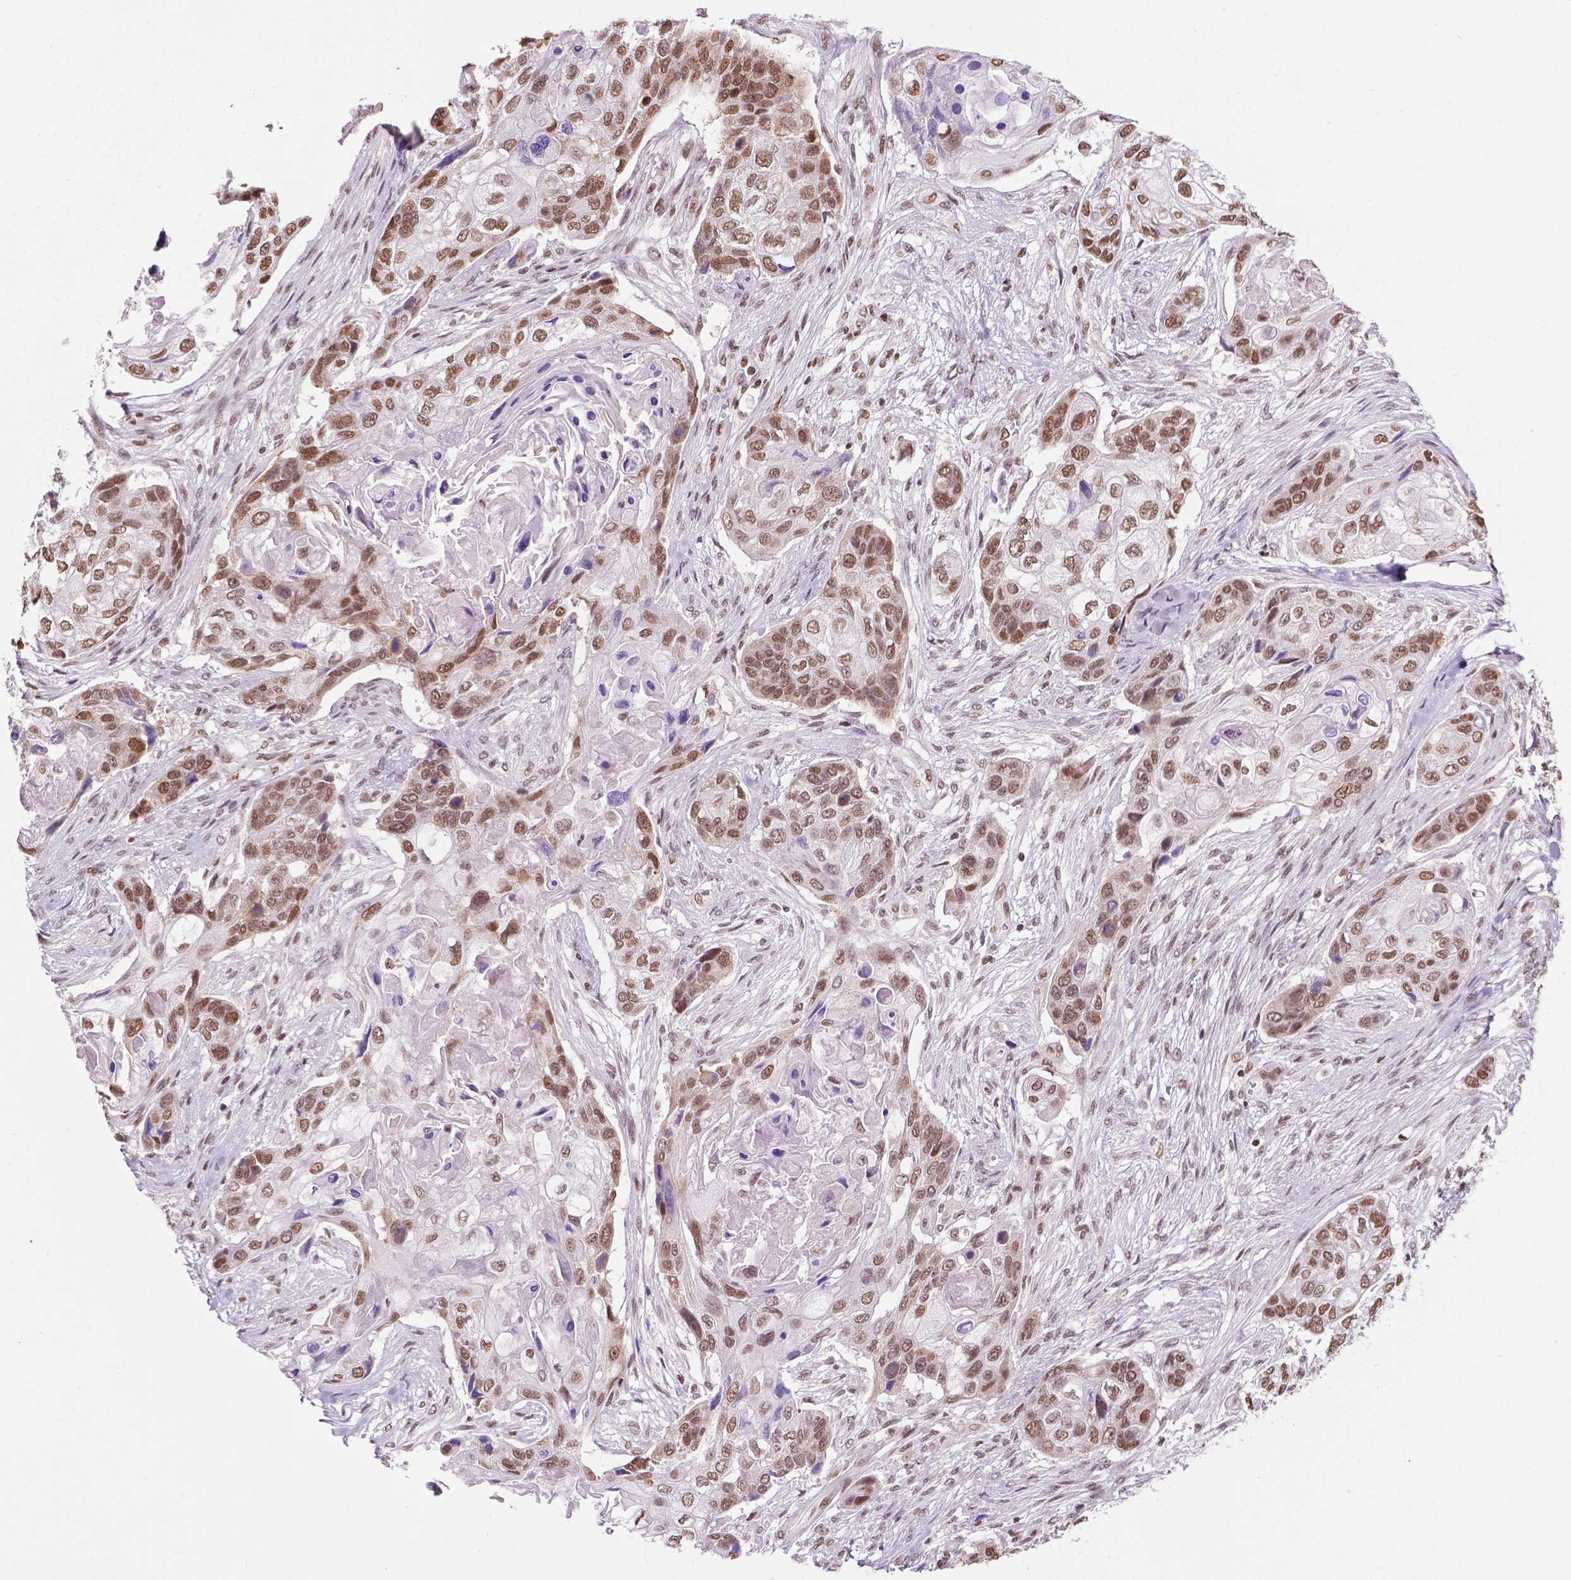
{"staining": {"intensity": "moderate", "quantity": ">75%", "location": "nuclear"}, "tissue": "lung cancer", "cell_type": "Tumor cells", "image_type": "cancer", "snomed": [{"axis": "morphology", "description": "Squamous cell carcinoma, NOS"}, {"axis": "topography", "description": "Lung"}], "caption": "Approximately >75% of tumor cells in human lung squamous cell carcinoma demonstrate moderate nuclear protein expression as visualized by brown immunohistochemical staining.", "gene": "COL23A1", "patient": {"sex": "male", "age": 69}}